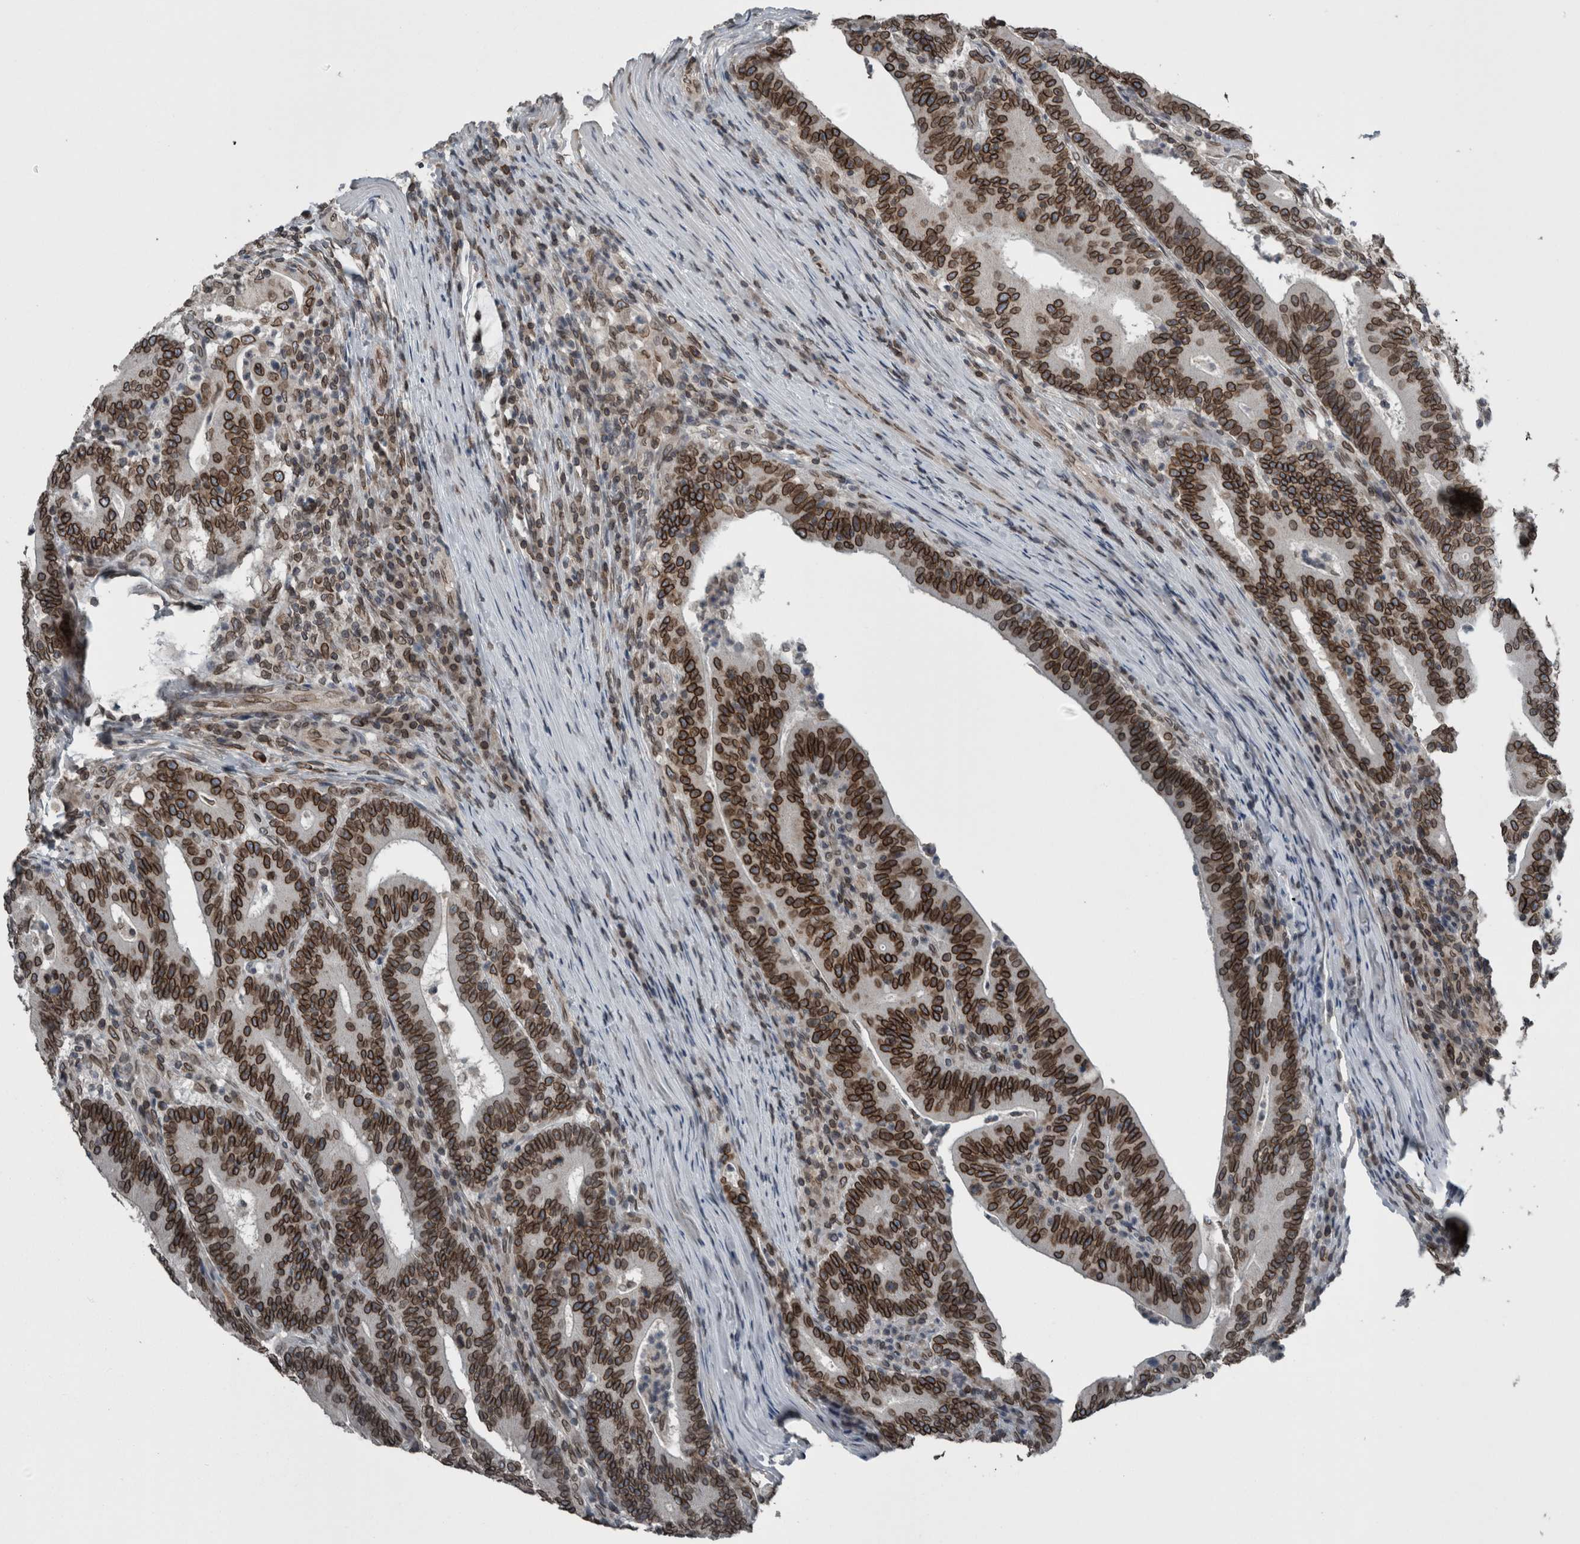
{"staining": {"intensity": "strong", "quantity": ">75%", "location": "cytoplasmic/membranous,nuclear"}, "tissue": "colorectal cancer", "cell_type": "Tumor cells", "image_type": "cancer", "snomed": [{"axis": "morphology", "description": "Adenocarcinoma, NOS"}, {"axis": "topography", "description": "Colon"}], "caption": "Immunohistochemical staining of human colorectal cancer reveals high levels of strong cytoplasmic/membranous and nuclear staining in approximately >75% of tumor cells.", "gene": "RANBP2", "patient": {"sex": "female", "age": 66}}